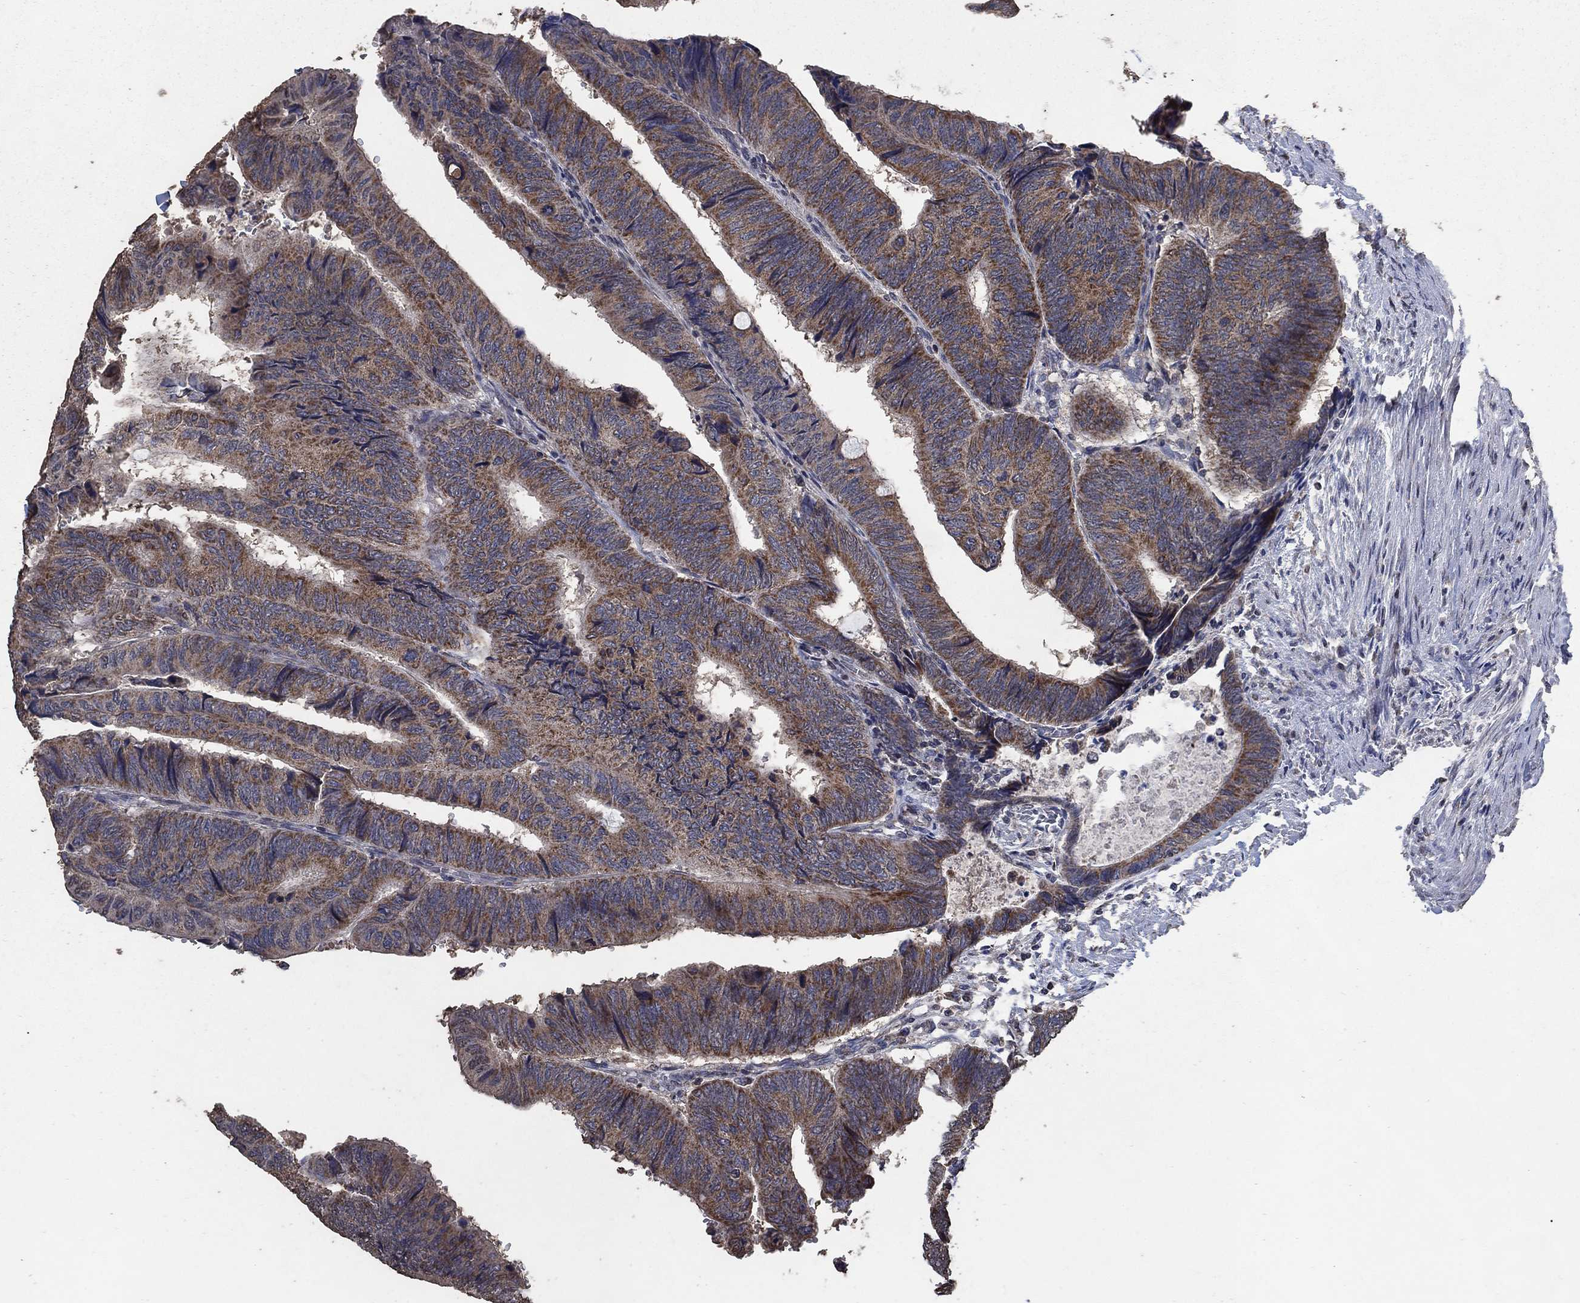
{"staining": {"intensity": "moderate", "quantity": ">75%", "location": "cytoplasmic/membranous"}, "tissue": "colorectal cancer", "cell_type": "Tumor cells", "image_type": "cancer", "snomed": [{"axis": "morphology", "description": "Normal tissue, NOS"}, {"axis": "morphology", "description": "Adenocarcinoma, NOS"}, {"axis": "topography", "description": "Rectum"}, {"axis": "topography", "description": "Peripheral nerve tissue"}], "caption": "A photomicrograph of colorectal adenocarcinoma stained for a protein shows moderate cytoplasmic/membranous brown staining in tumor cells.", "gene": "MRPS24", "patient": {"sex": "male", "age": 92}}